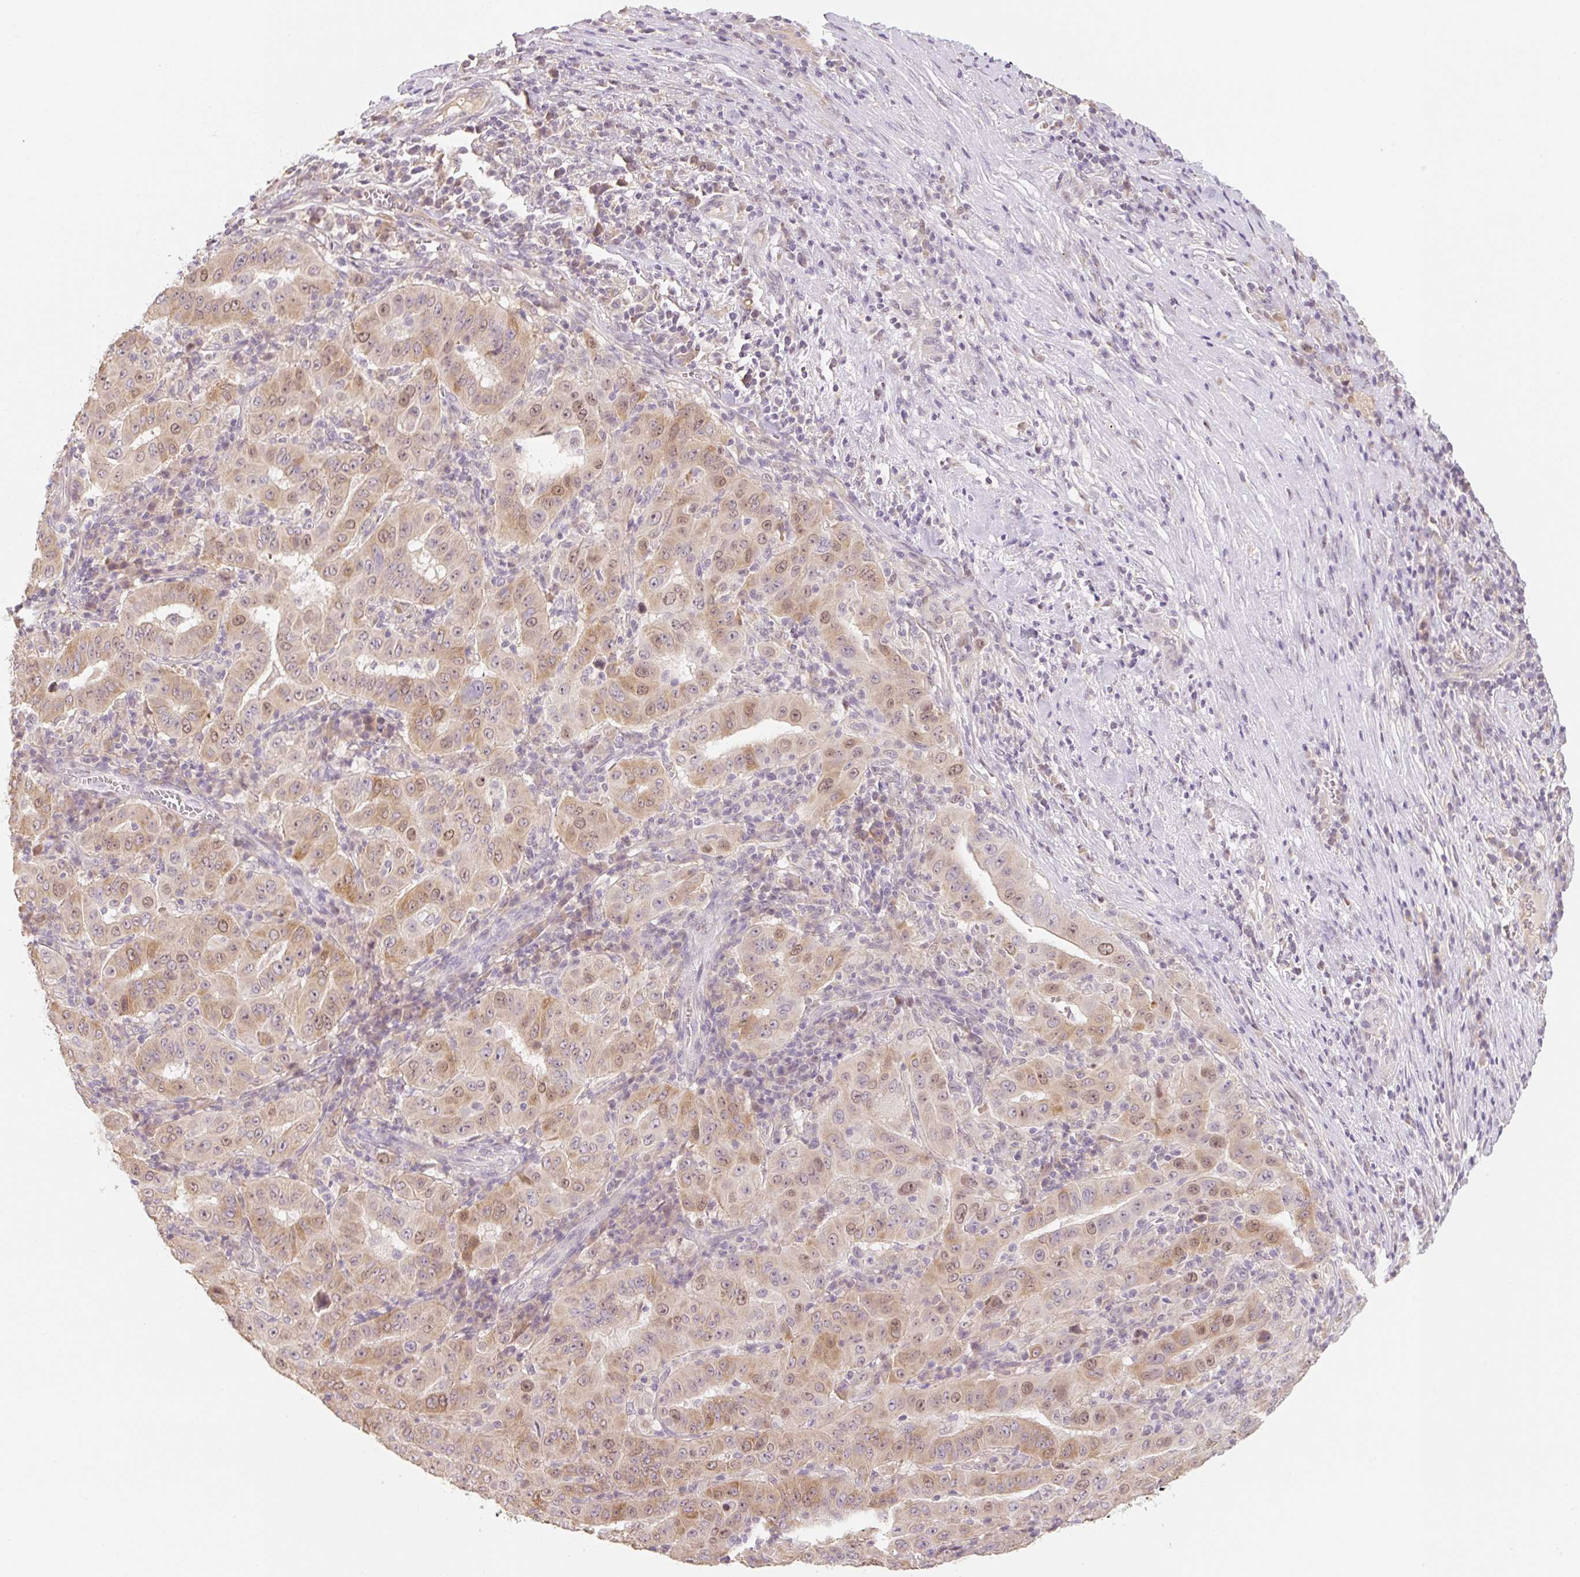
{"staining": {"intensity": "moderate", "quantity": ">75%", "location": "cytoplasmic/membranous,nuclear"}, "tissue": "pancreatic cancer", "cell_type": "Tumor cells", "image_type": "cancer", "snomed": [{"axis": "morphology", "description": "Adenocarcinoma, NOS"}, {"axis": "topography", "description": "Pancreas"}], "caption": "Protein expression analysis of adenocarcinoma (pancreatic) exhibits moderate cytoplasmic/membranous and nuclear expression in approximately >75% of tumor cells.", "gene": "MIA2", "patient": {"sex": "male", "age": 63}}